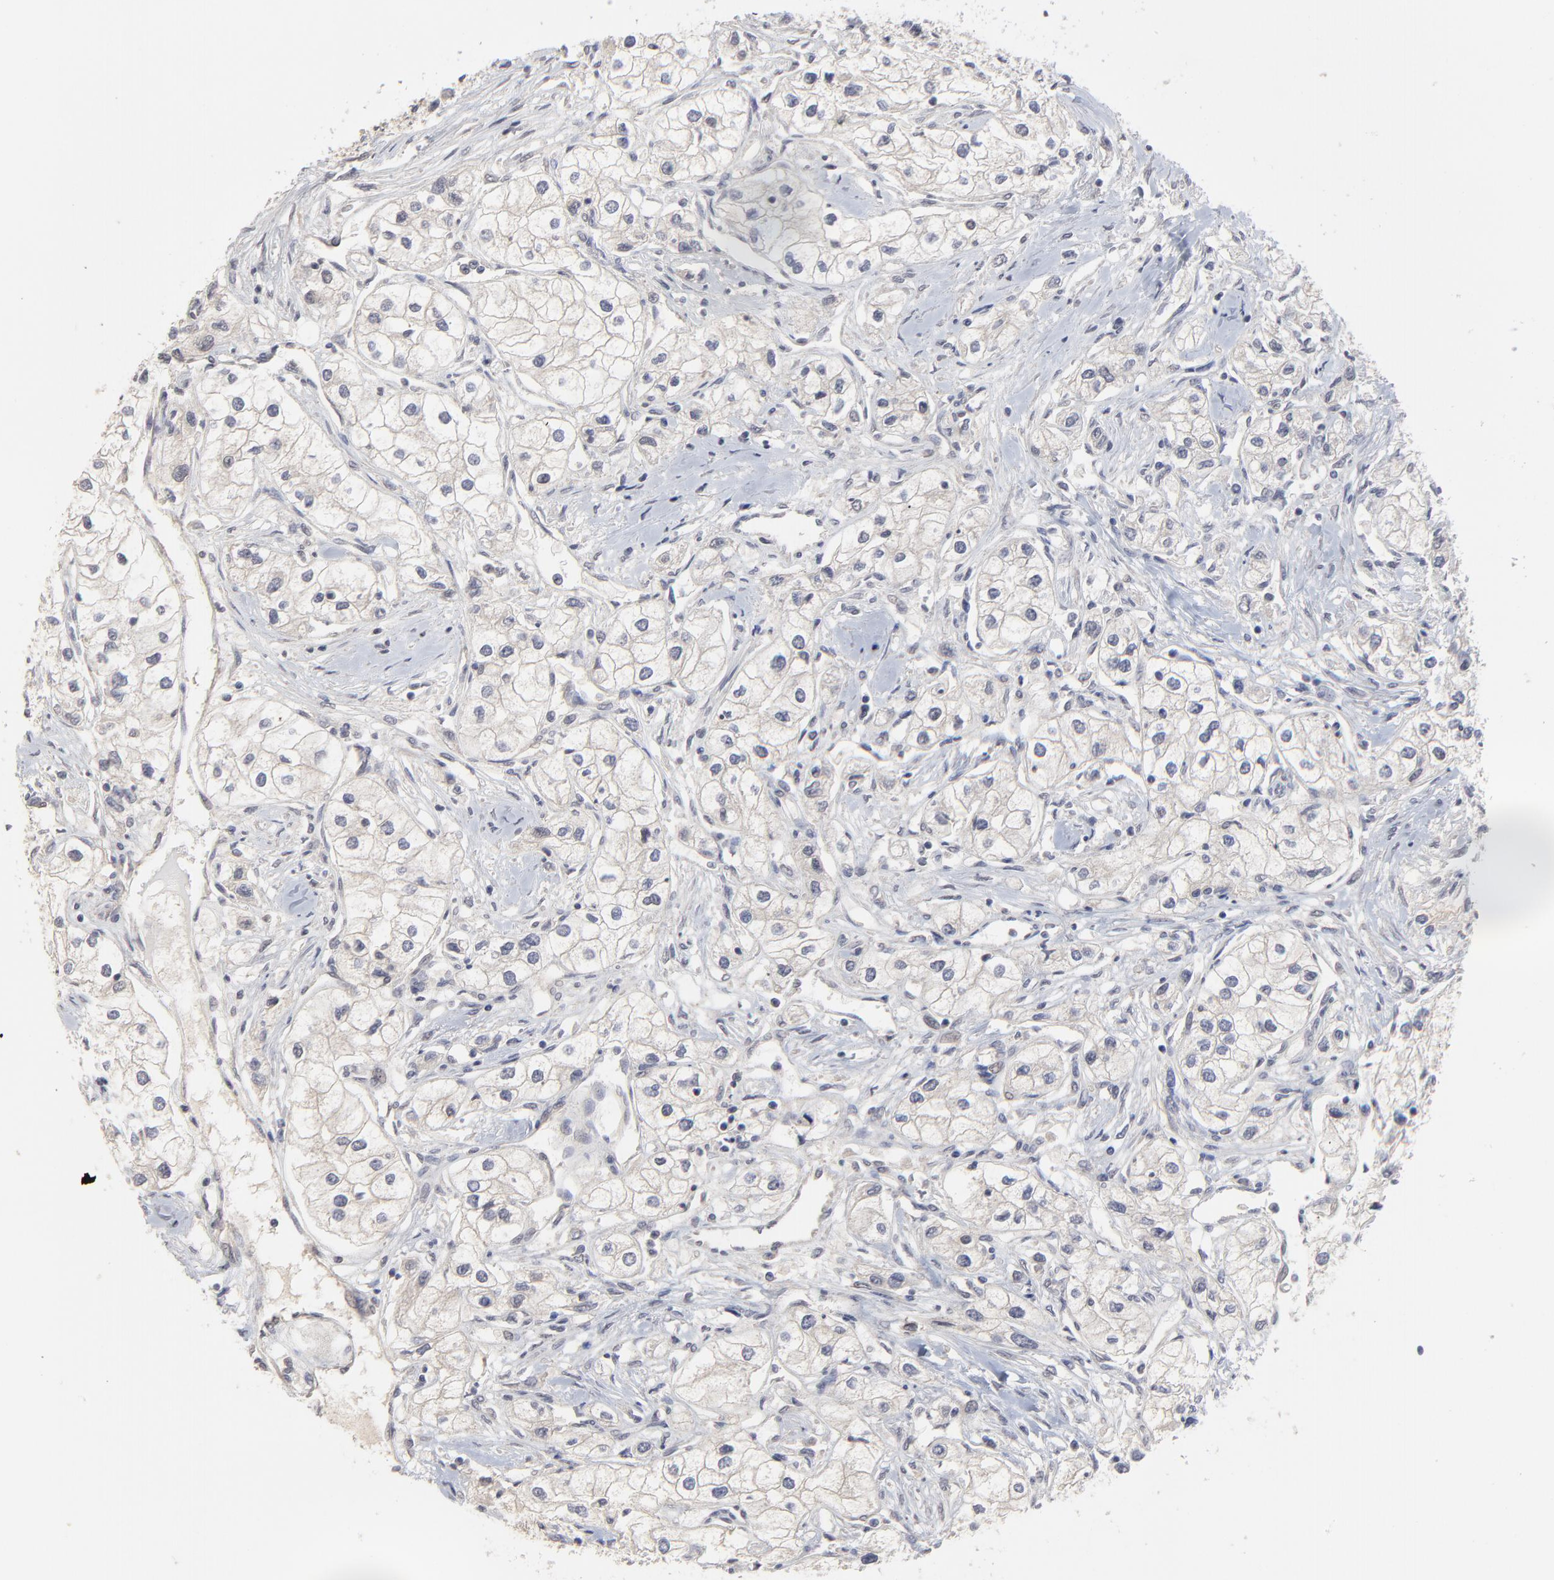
{"staining": {"intensity": "negative", "quantity": "none", "location": "none"}, "tissue": "renal cancer", "cell_type": "Tumor cells", "image_type": "cancer", "snomed": [{"axis": "morphology", "description": "Adenocarcinoma, NOS"}, {"axis": "topography", "description": "Kidney"}], "caption": "Immunohistochemistry (IHC) of human adenocarcinoma (renal) displays no positivity in tumor cells.", "gene": "FAM199X", "patient": {"sex": "male", "age": 57}}